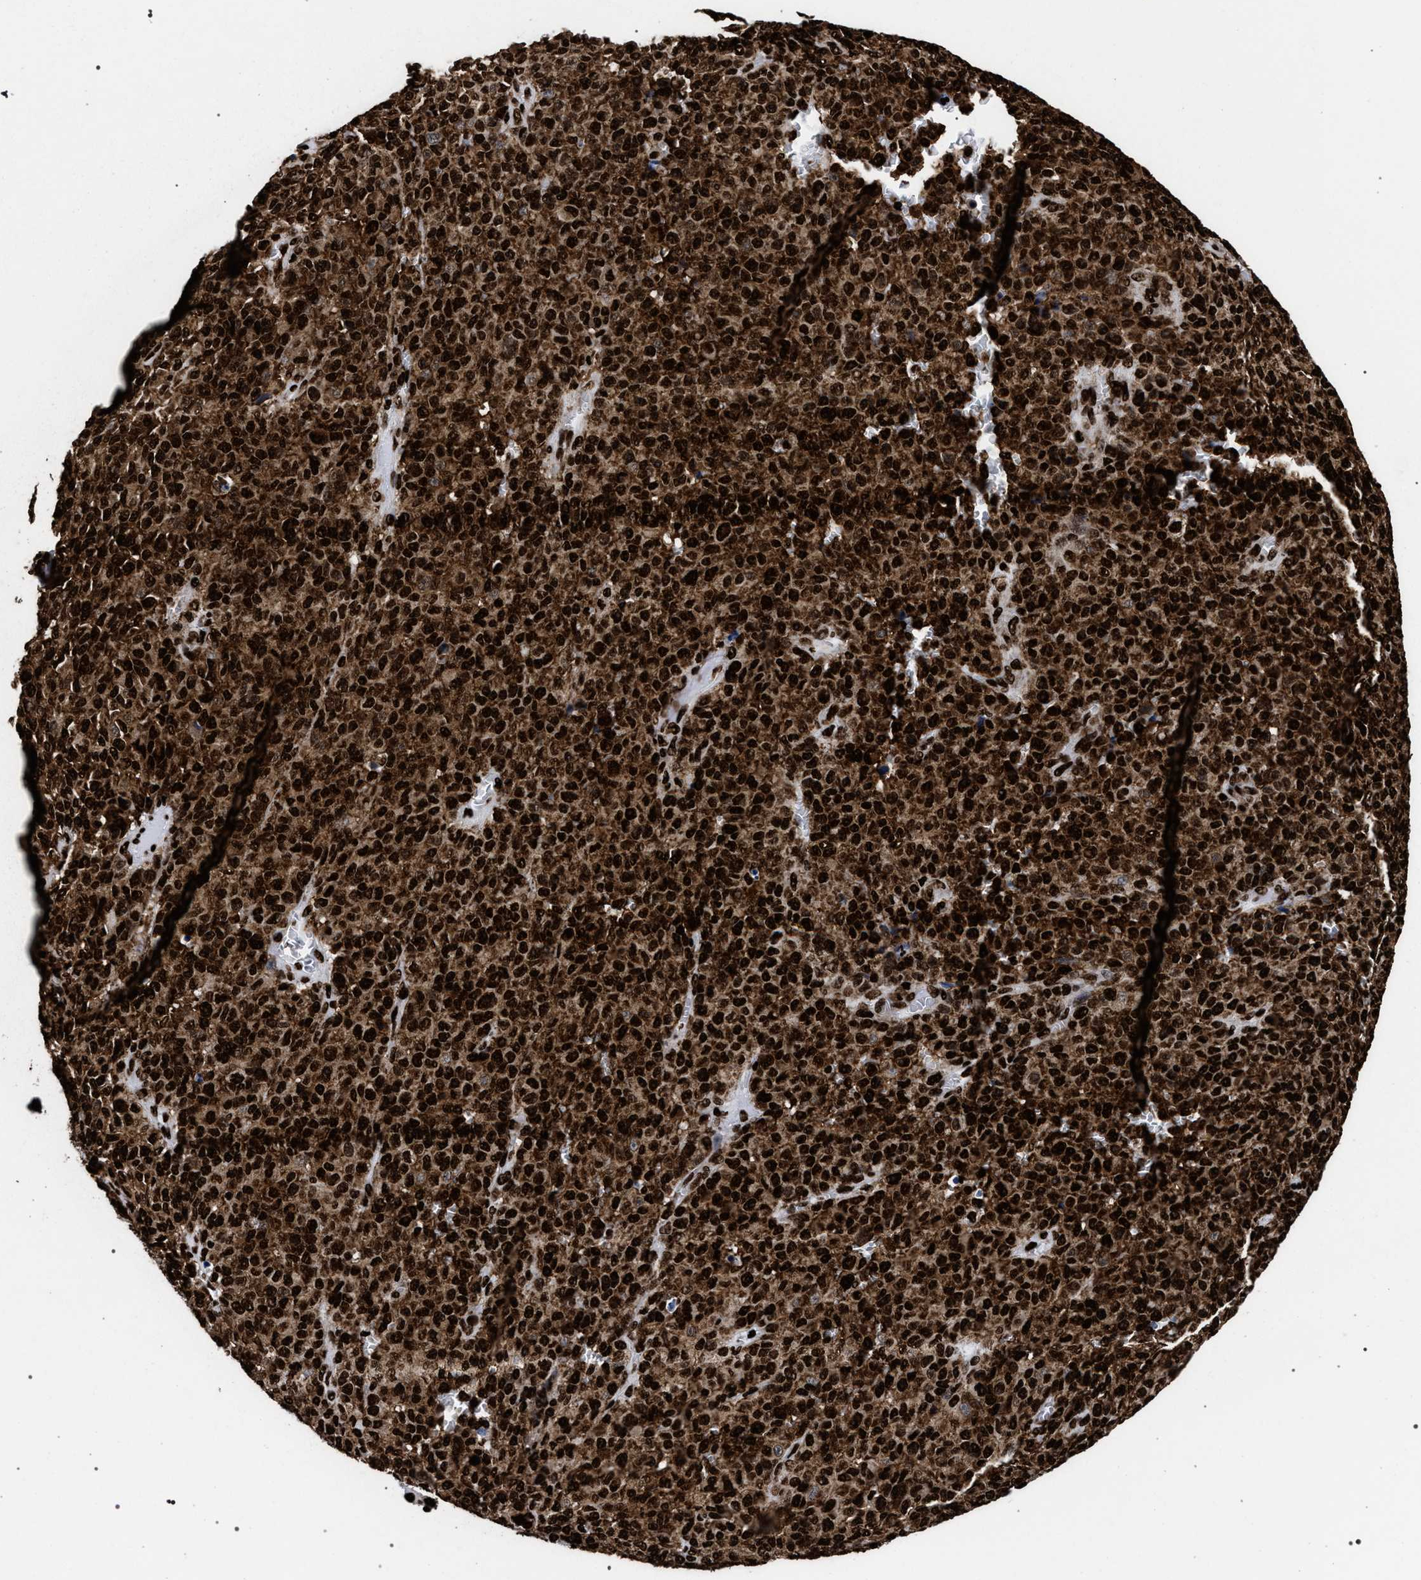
{"staining": {"intensity": "strong", "quantity": ">75%", "location": "cytoplasmic/membranous,nuclear"}, "tissue": "melanoma", "cell_type": "Tumor cells", "image_type": "cancer", "snomed": [{"axis": "morphology", "description": "Malignant melanoma, NOS"}, {"axis": "topography", "description": "Skin"}], "caption": "Immunohistochemical staining of human malignant melanoma displays strong cytoplasmic/membranous and nuclear protein positivity in approximately >75% of tumor cells.", "gene": "HNRNPA1", "patient": {"sex": "female", "age": 82}}